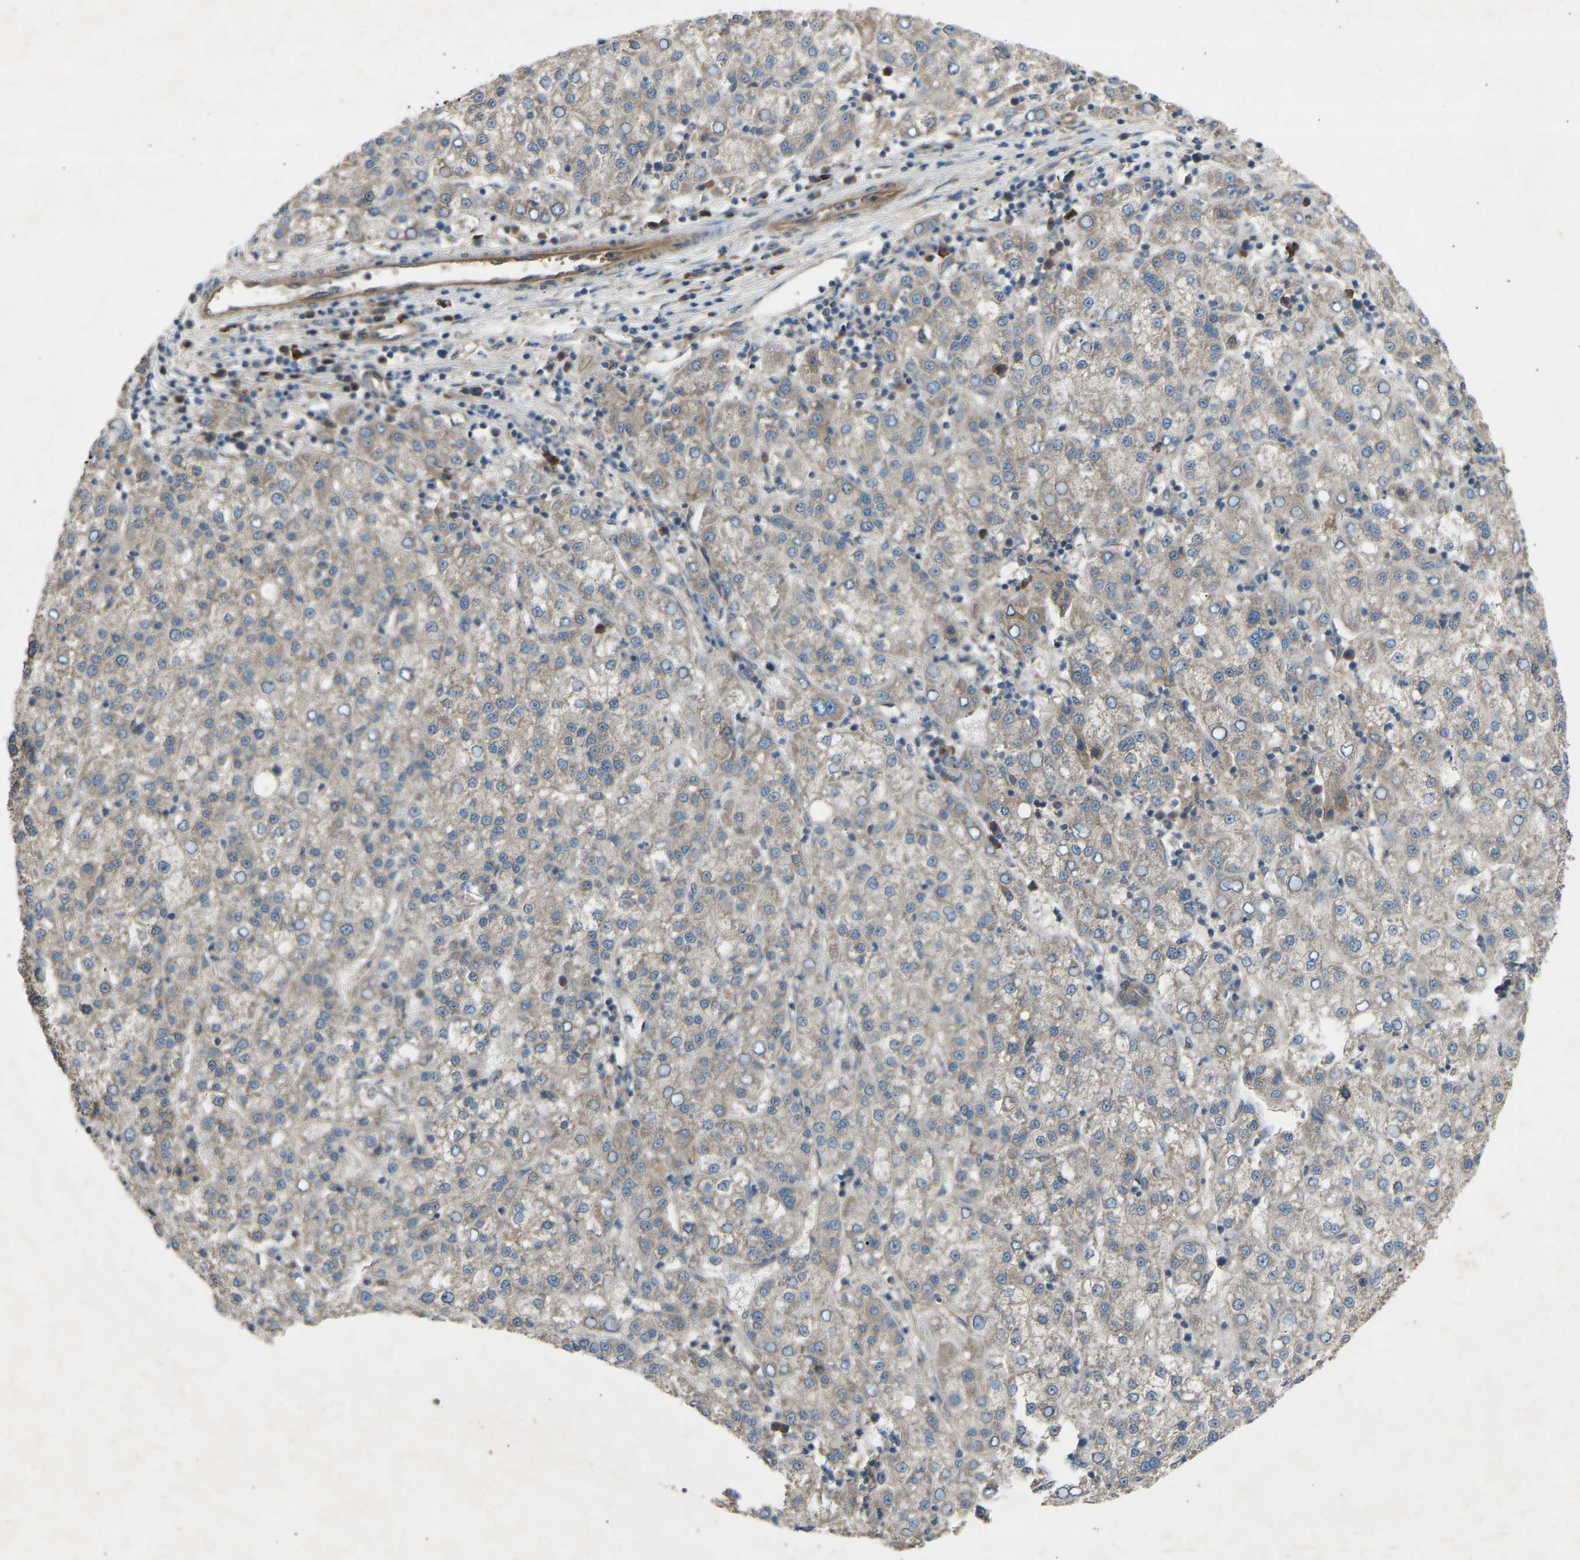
{"staining": {"intensity": "negative", "quantity": "none", "location": "none"}, "tissue": "liver cancer", "cell_type": "Tumor cells", "image_type": "cancer", "snomed": [{"axis": "morphology", "description": "Carcinoma, Hepatocellular, NOS"}, {"axis": "topography", "description": "Liver"}], "caption": "Histopathology image shows no significant protein staining in tumor cells of hepatocellular carcinoma (liver). (DAB immunohistochemistry with hematoxylin counter stain).", "gene": "GAS2L1", "patient": {"sex": "female", "age": 58}}